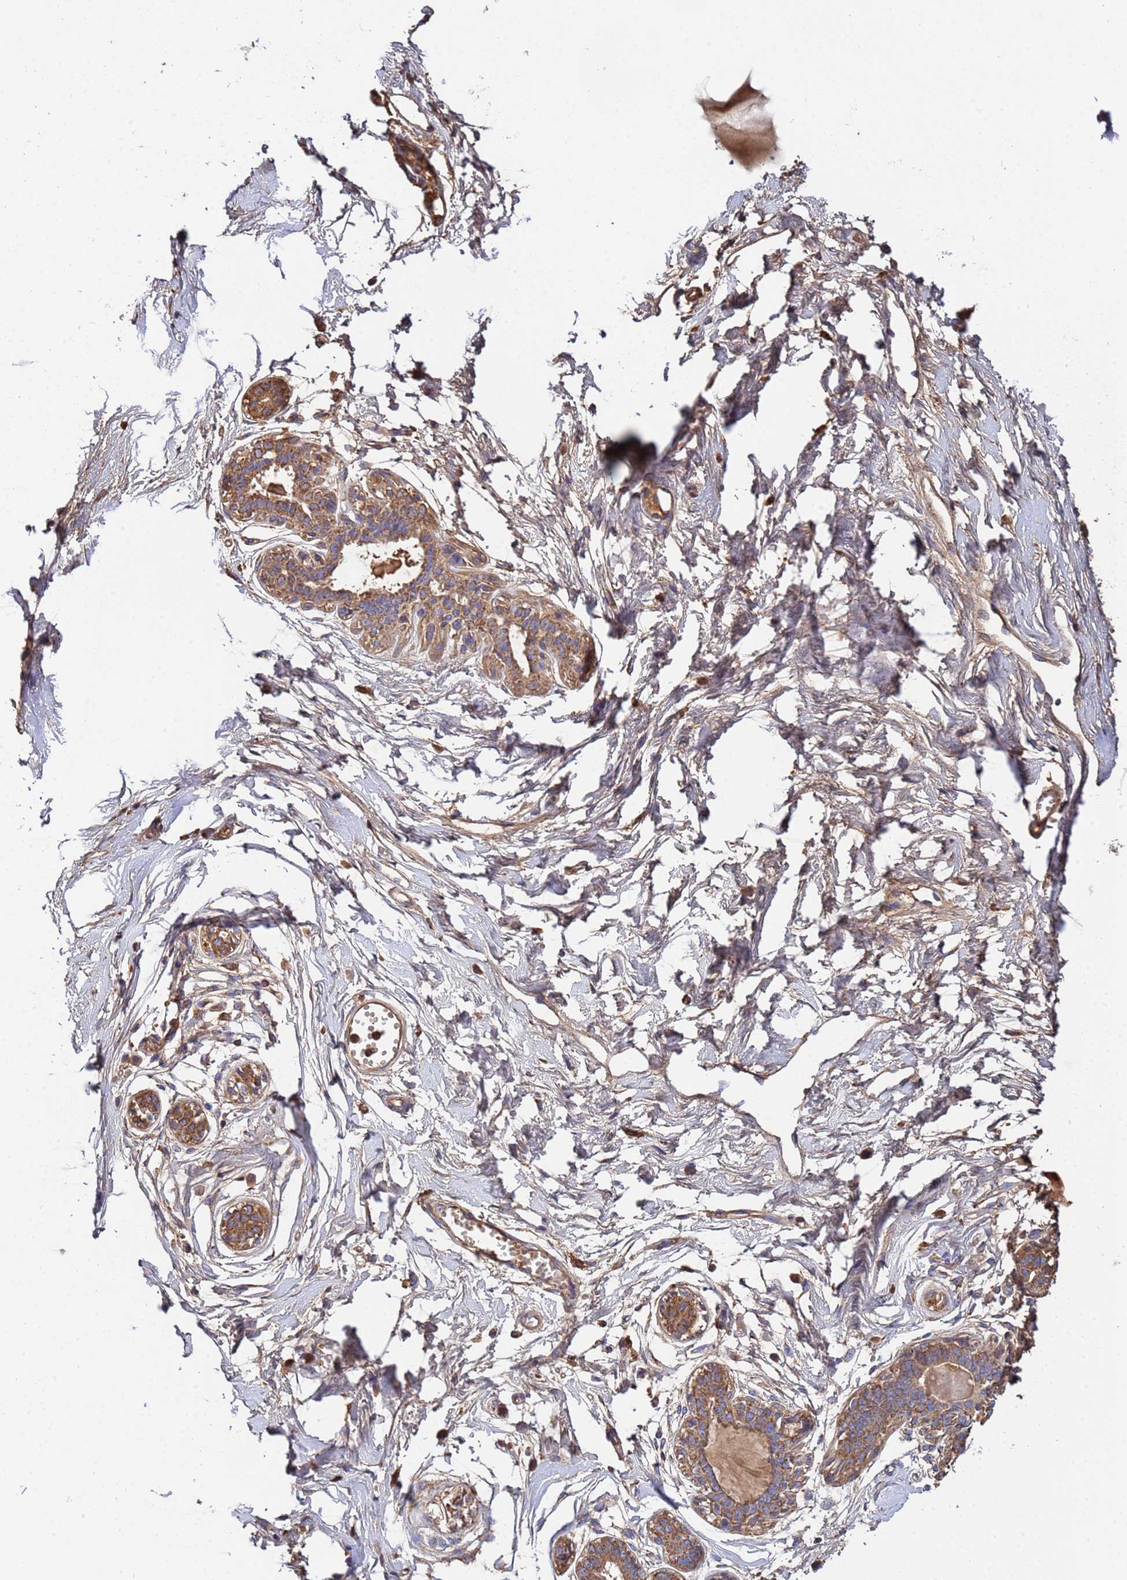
{"staining": {"intensity": "weak", "quantity": "25%-75%", "location": "cytoplasmic/membranous"}, "tissue": "breast", "cell_type": "Adipocytes", "image_type": "normal", "snomed": [{"axis": "morphology", "description": "Normal tissue, NOS"}, {"axis": "topography", "description": "Breast"}], "caption": "Breast stained for a protein (brown) displays weak cytoplasmic/membranous positive positivity in about 25%-75% of adipocytes.", "gene": "GLUD1", "patient": {"sex": "female", "age": 45}}